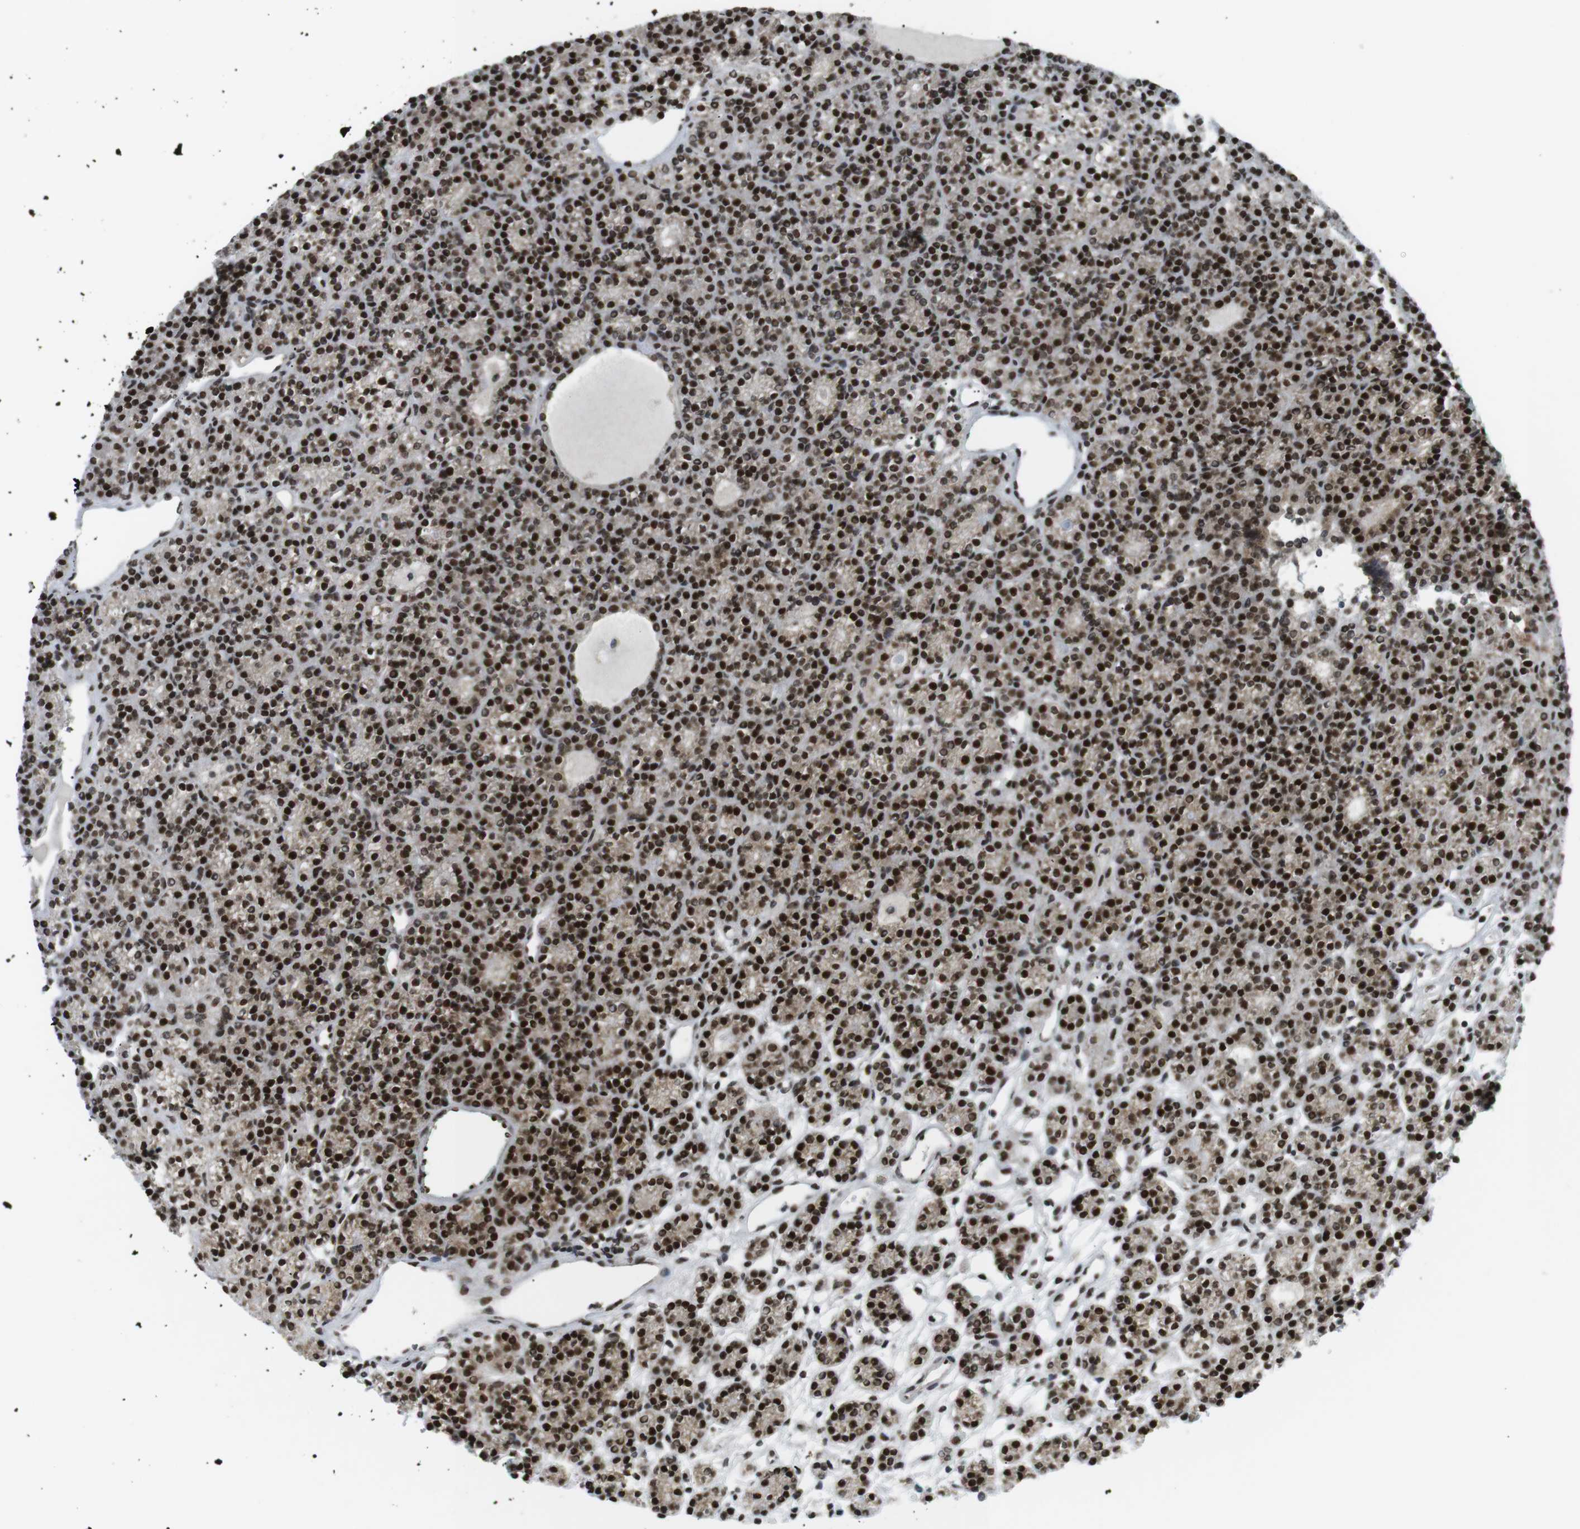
{"staining": {"intensity": "strong", "quantity": ">75%", "location": "cytoplasmic/membranous,nuclear"}, "tissue": "parathyroid gland", "cell_type": "Glandular cells", "image_type": "normal", "snomed": [{"axis": "morphology", "description": "Normal tissue, NOS"}, {"axis": "morphology", "description": "Adenoma, NOS"}, {"axis": "topography", "description": "Parathyroid gland"}], "caption": "An immunohistochemistry (IHC) image of unremarkable tissue is shown. Protein staining in brown labels strong cytoplasmic/membranous,nuclear positivity in parathyroid gland within glandular cells. (DAB (3,3'-diaminobenzidine) IHC, brown staining for protein, blue staining for nuclei).", "gene": "CDC27", "patient": {"sex": "female", "age": 64}}